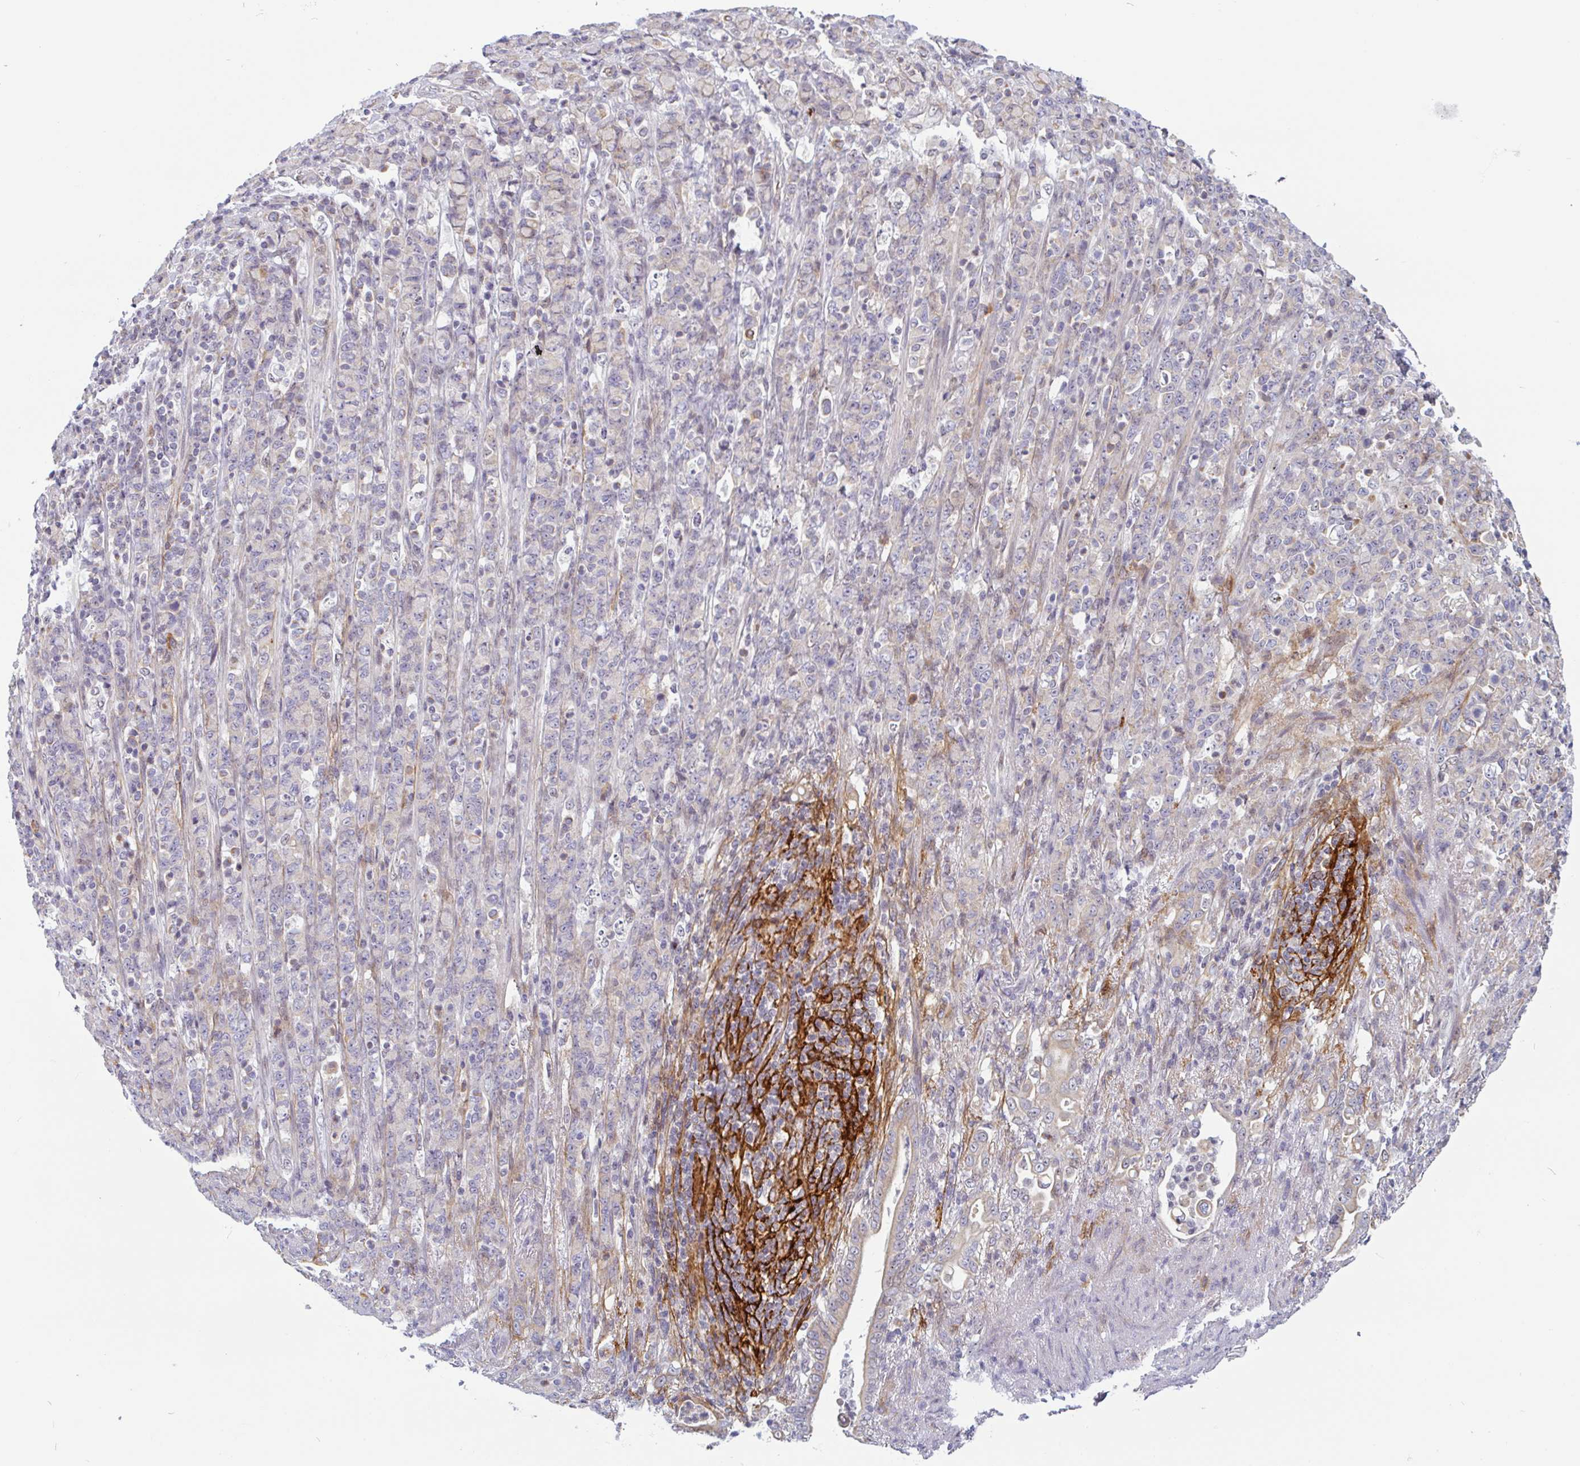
{"staining": {"intensity": "weak", "quantity": "<25%", "location": "cytoplasmic/membranous"}, "tissue": "stomach cancer", "cell_type": "Tumor cells", "image_type": "cancer", "snomed": [{"axis": "morphology", "description": "Normal tissue, NOS"}, {"axis": "morphology", "description": "Adenocarcinoma, NOS"}, {"axis": "topography", "description": "Stomach"}], "caption": "Tumor cells show no significant protein expression in stomach cancer.", "gene": "TMEM119", "patient": {"sex": "female", "age": 79}}